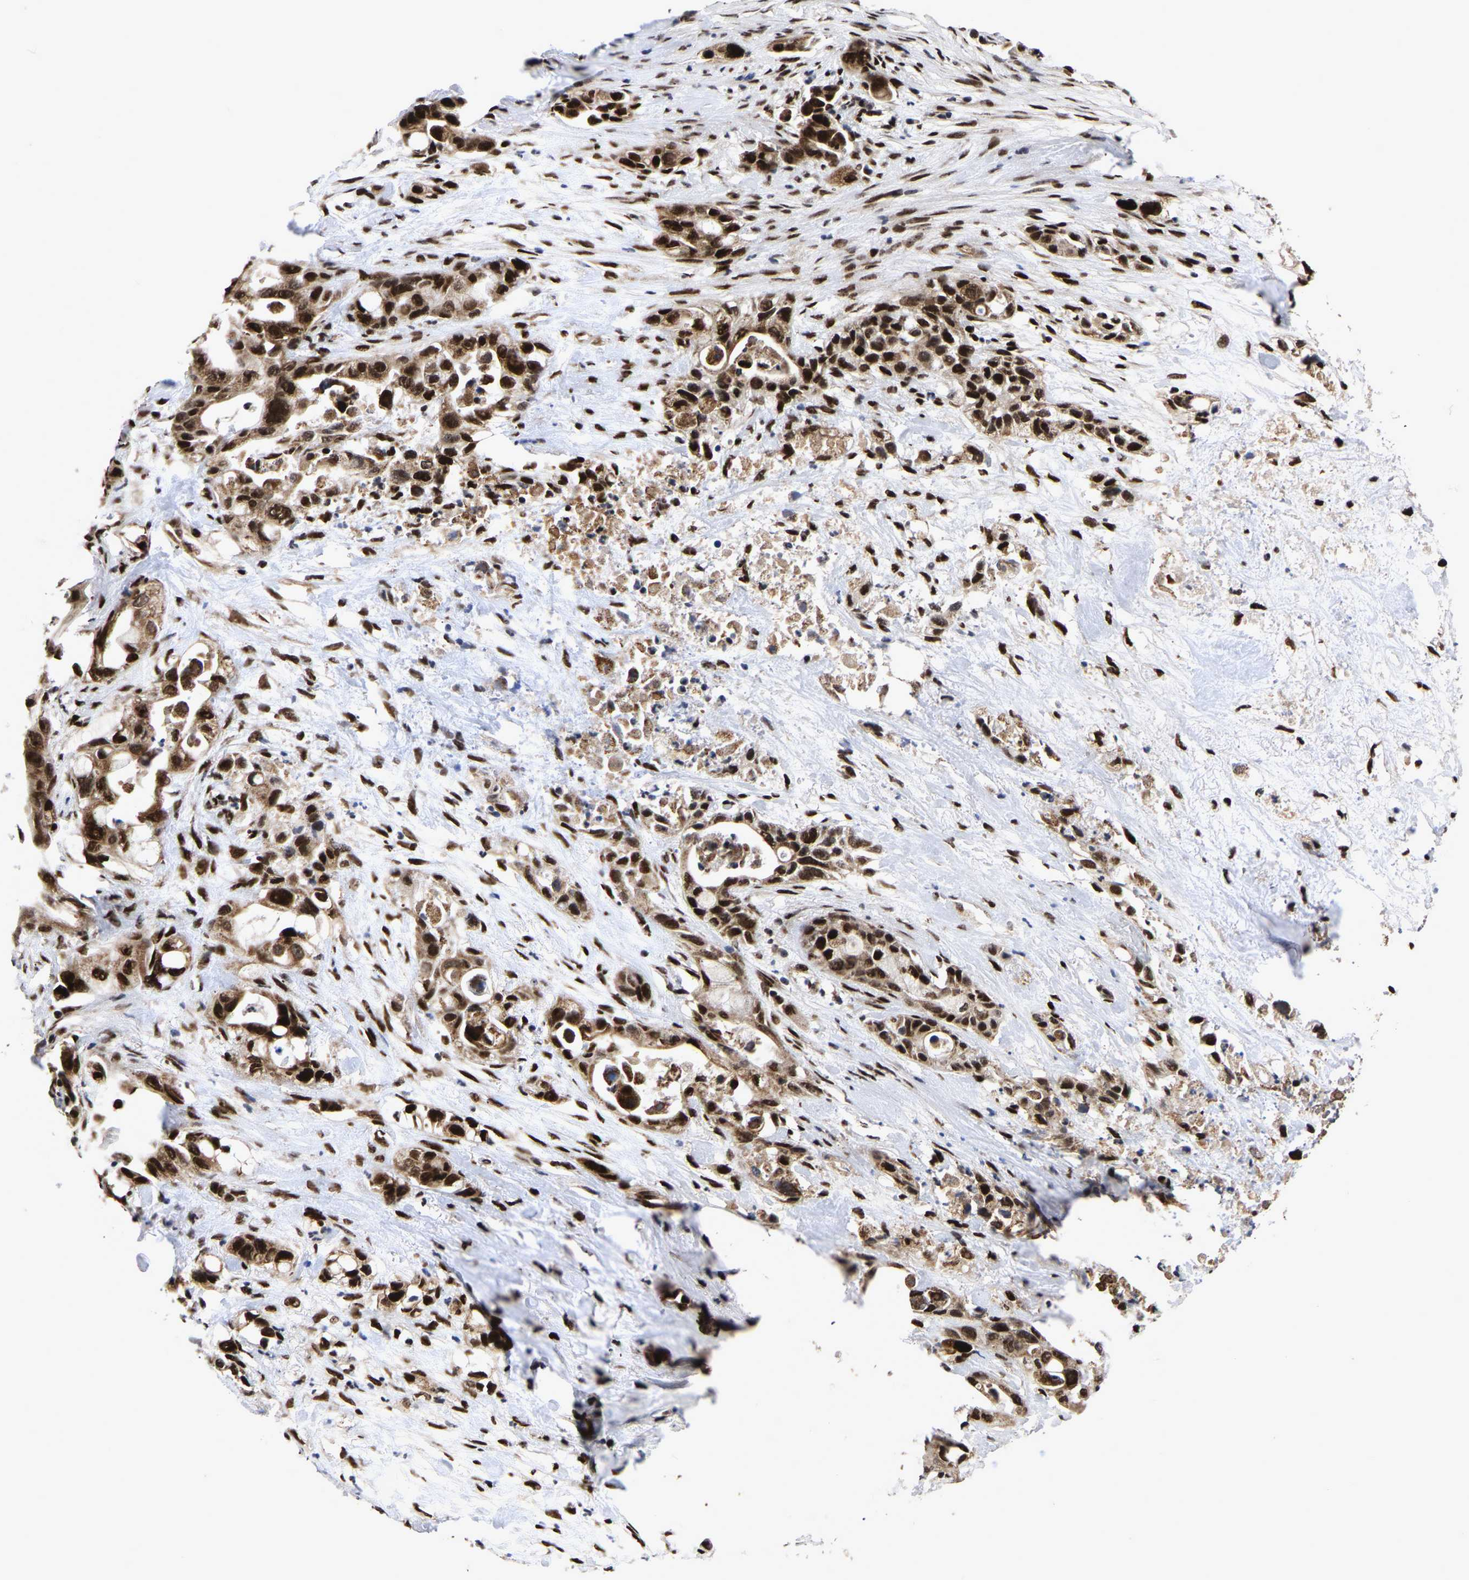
{"staining": {"intensity": "strong", "quantity": ">75%", "location": "cytoplasmic/membranous,nuclear"}, "tissue": "pancreatic cancer", "cell_type": "Tumor cells", "image_type": "cancer", "snomed": [{"axis": "morphology", "description": "Adenocarcinoma, NOS"}, {"axis": "topography", "description": "Pancreas"}], "caption": "Adenocarcinoma (pancreatic) was stained to show a protein in brown. There is high levels of strong cytoplasmic/membranous and nuclear positivity in approximately >75% of tumor cells. (DAB (3,3'-diaminobenzidine) = brown stain, brightfield microscopy at high magnification).", "gene": "JUNB", "patient": {"sex": "male", "age": 53}}